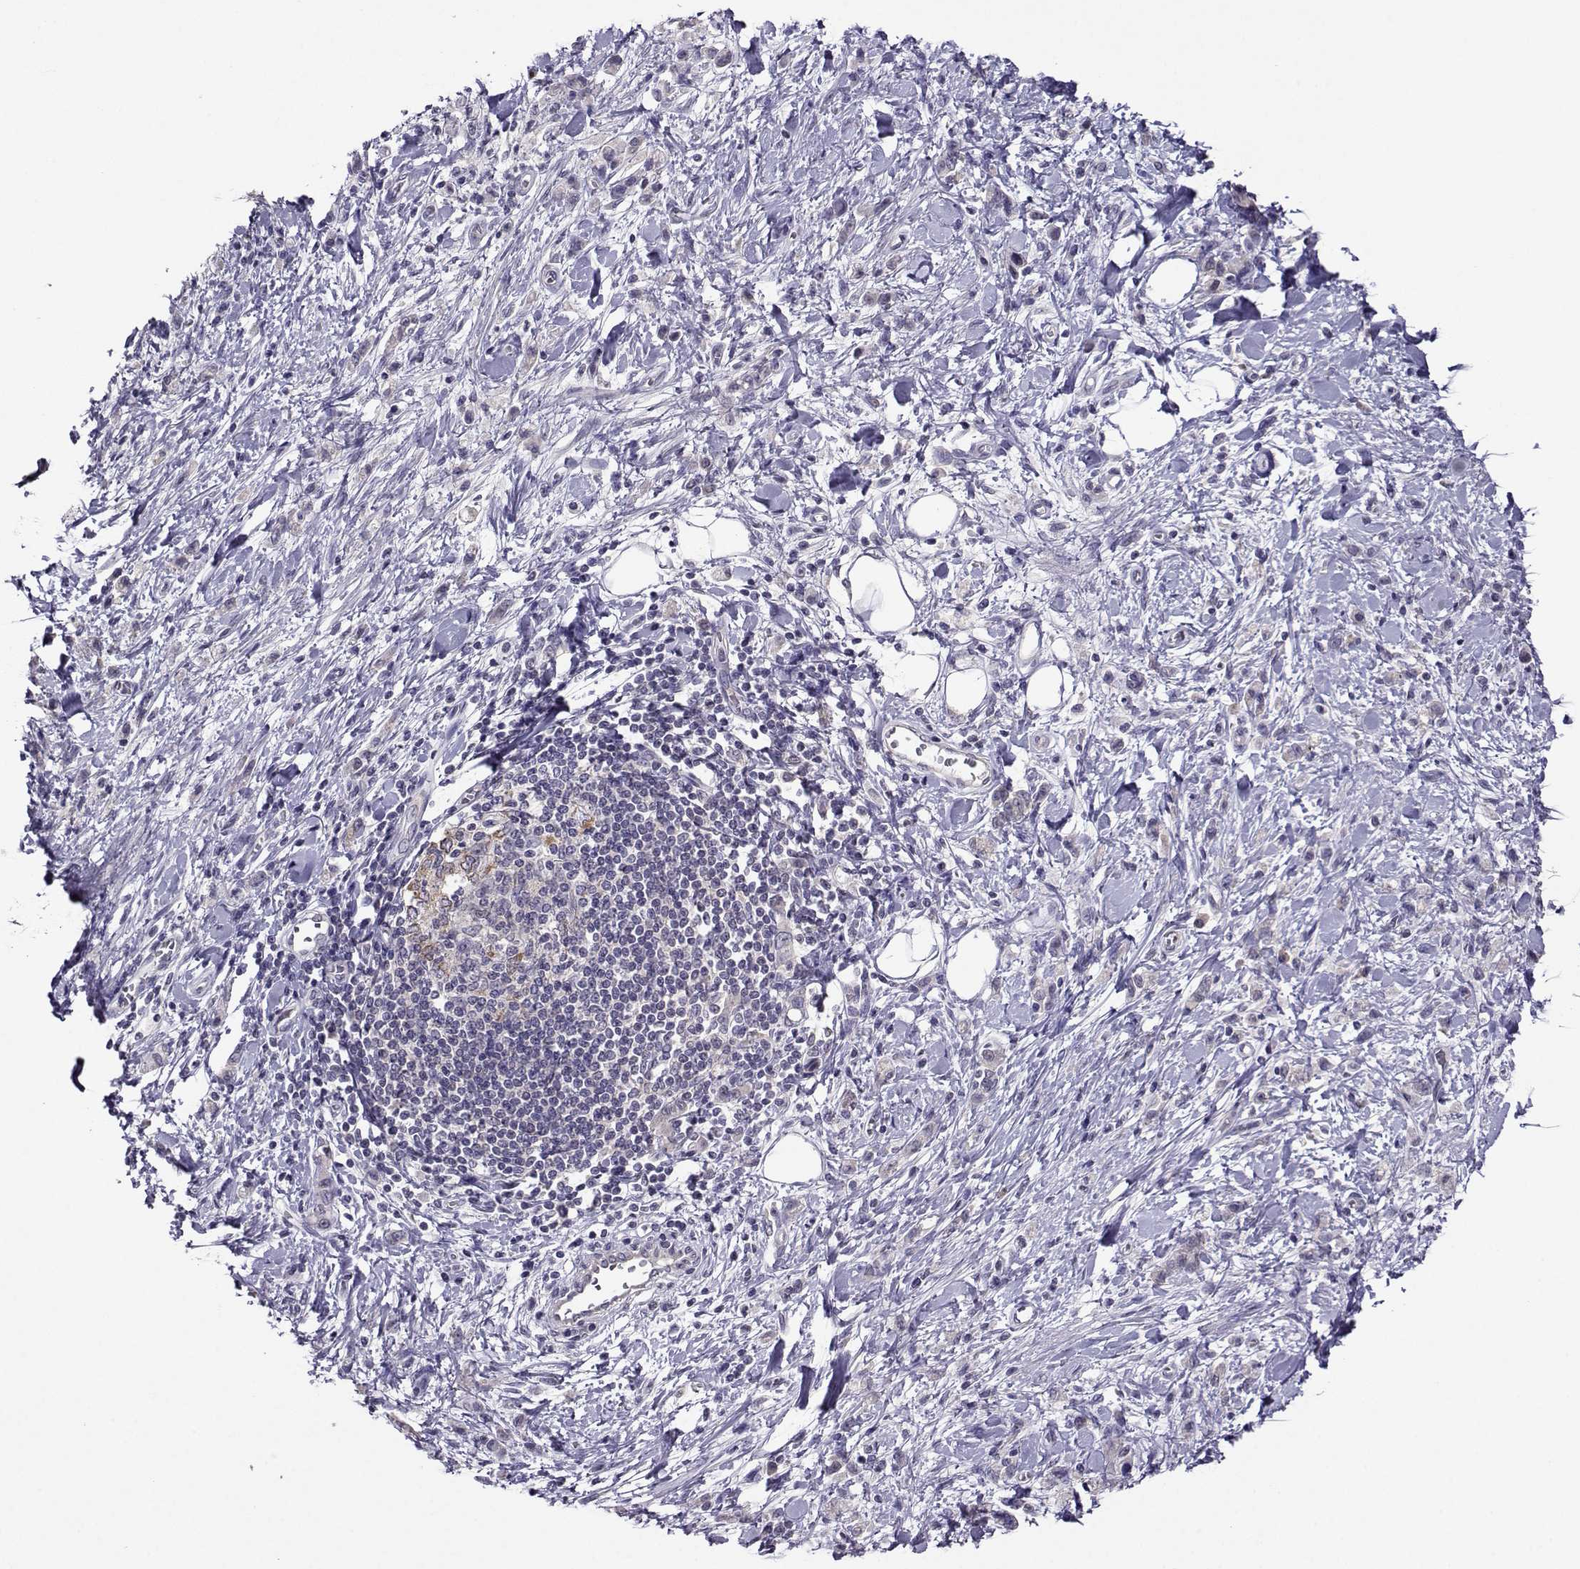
{"staining": {"intensity": "negative", "quantity": "none", "location": "none"}, "tissue": "stomach cancer", "cell_type": "Tumor cells", "image_type": "cancer", "snomed": [{"axis": "morphology", "description": "Adenocarcinoma, NOS"}, {"axis": "topography", "description": "Stomach"}], "caption": "IHC of human stomach cancer (adenocarcinoma) reveals no staining in tumor cells.", "gene": "DDX20", "patient": {"sex": "male", "age": 77}}